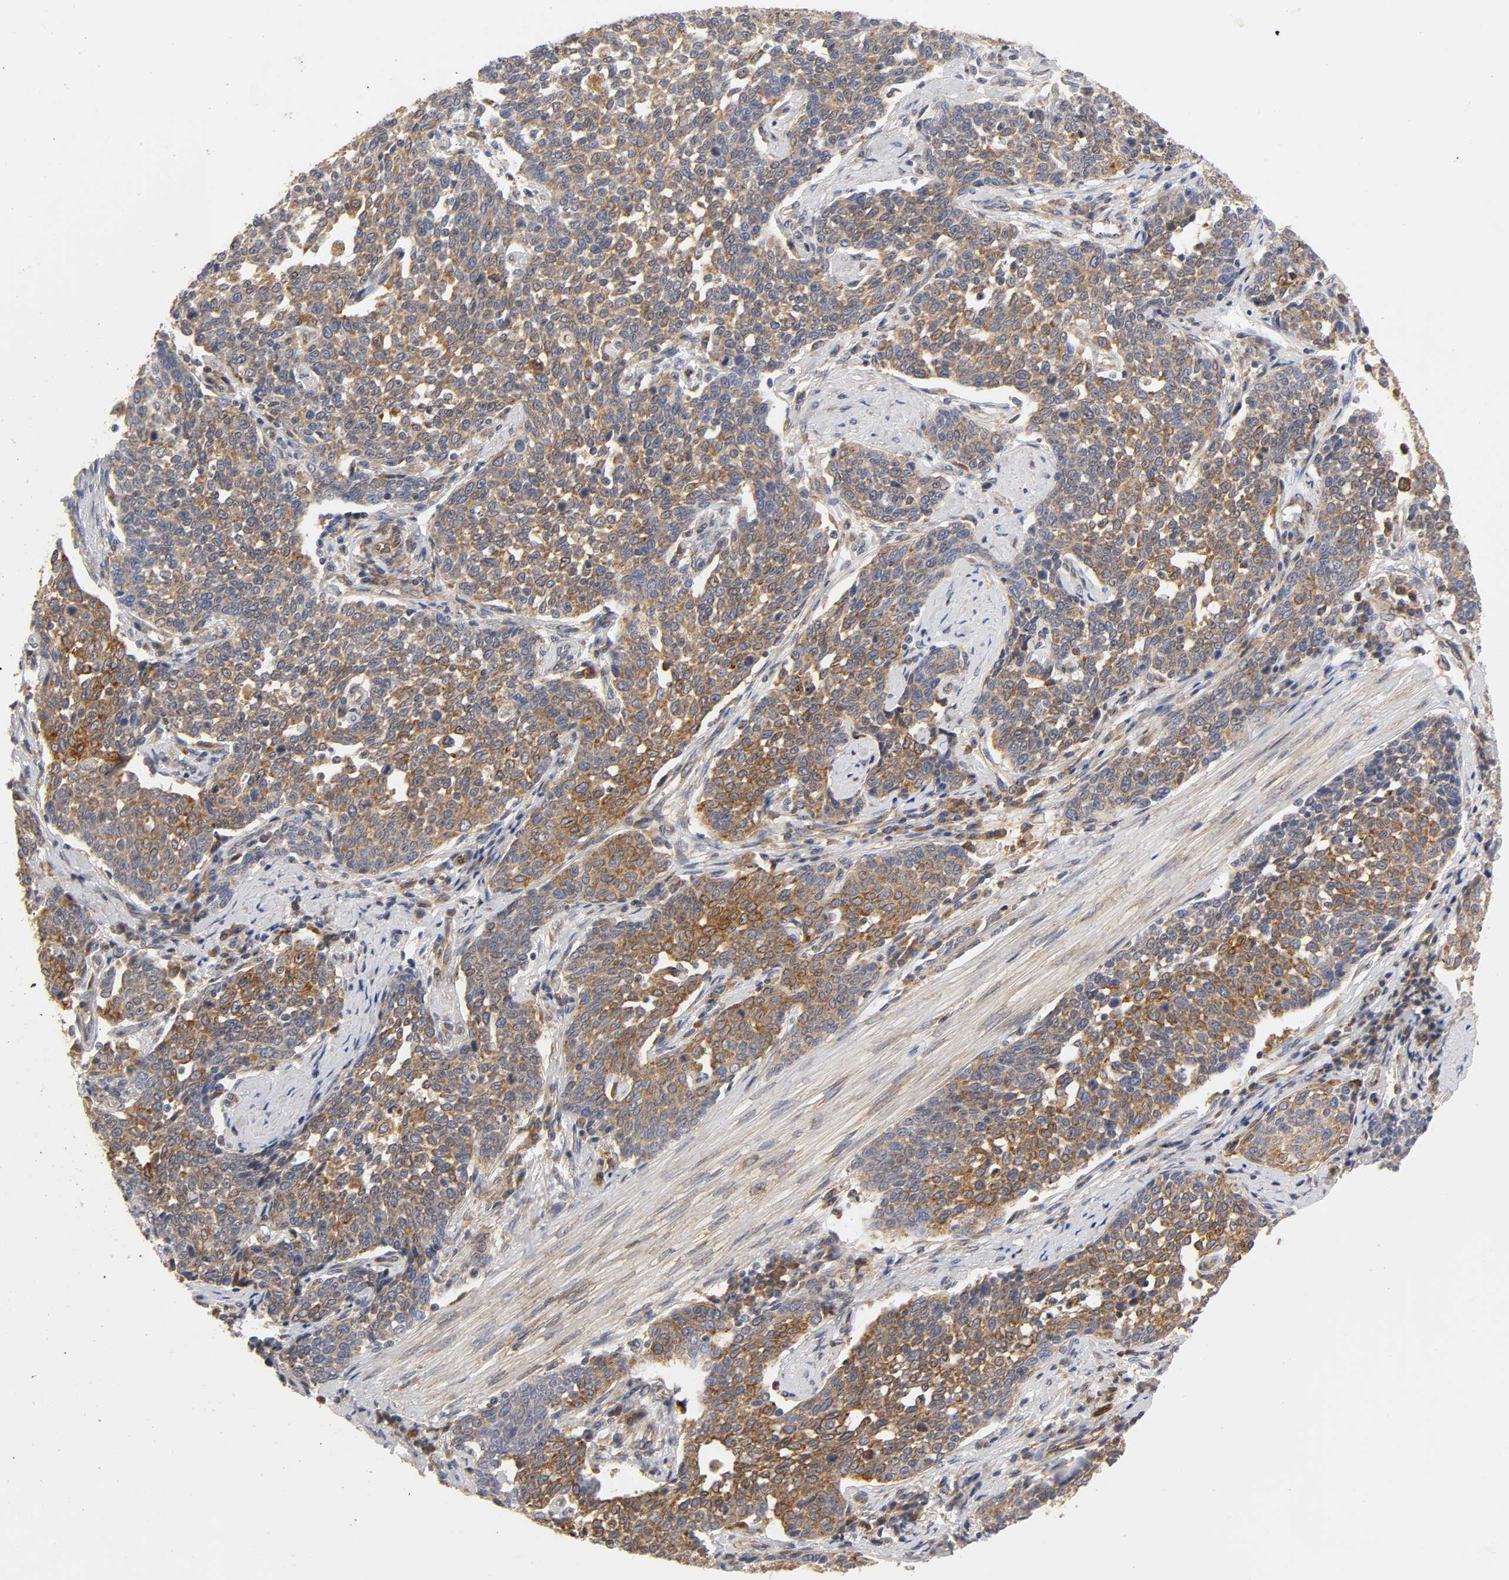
{"staining": {"intensity": "moderate", "quantity": ">75%", "location": "cytoplasmic/membranous"}, "tissue": "cervical cancer", "cell_type": "Tumor cells", "image_type": "cancer", "snomed": [{"axis": "morphology", "description": "Squamous cell carcinoma, NOS"}, {"axis": "topography", "description": "Cervix"}], "caption": "Cervical squamous cell carcinoma tissue displays moderate cytoplasmic/membranous positivity in approximately >75% of tumor cells", "gene": "POR", "patient": {"sex": "female", "age": 34}}